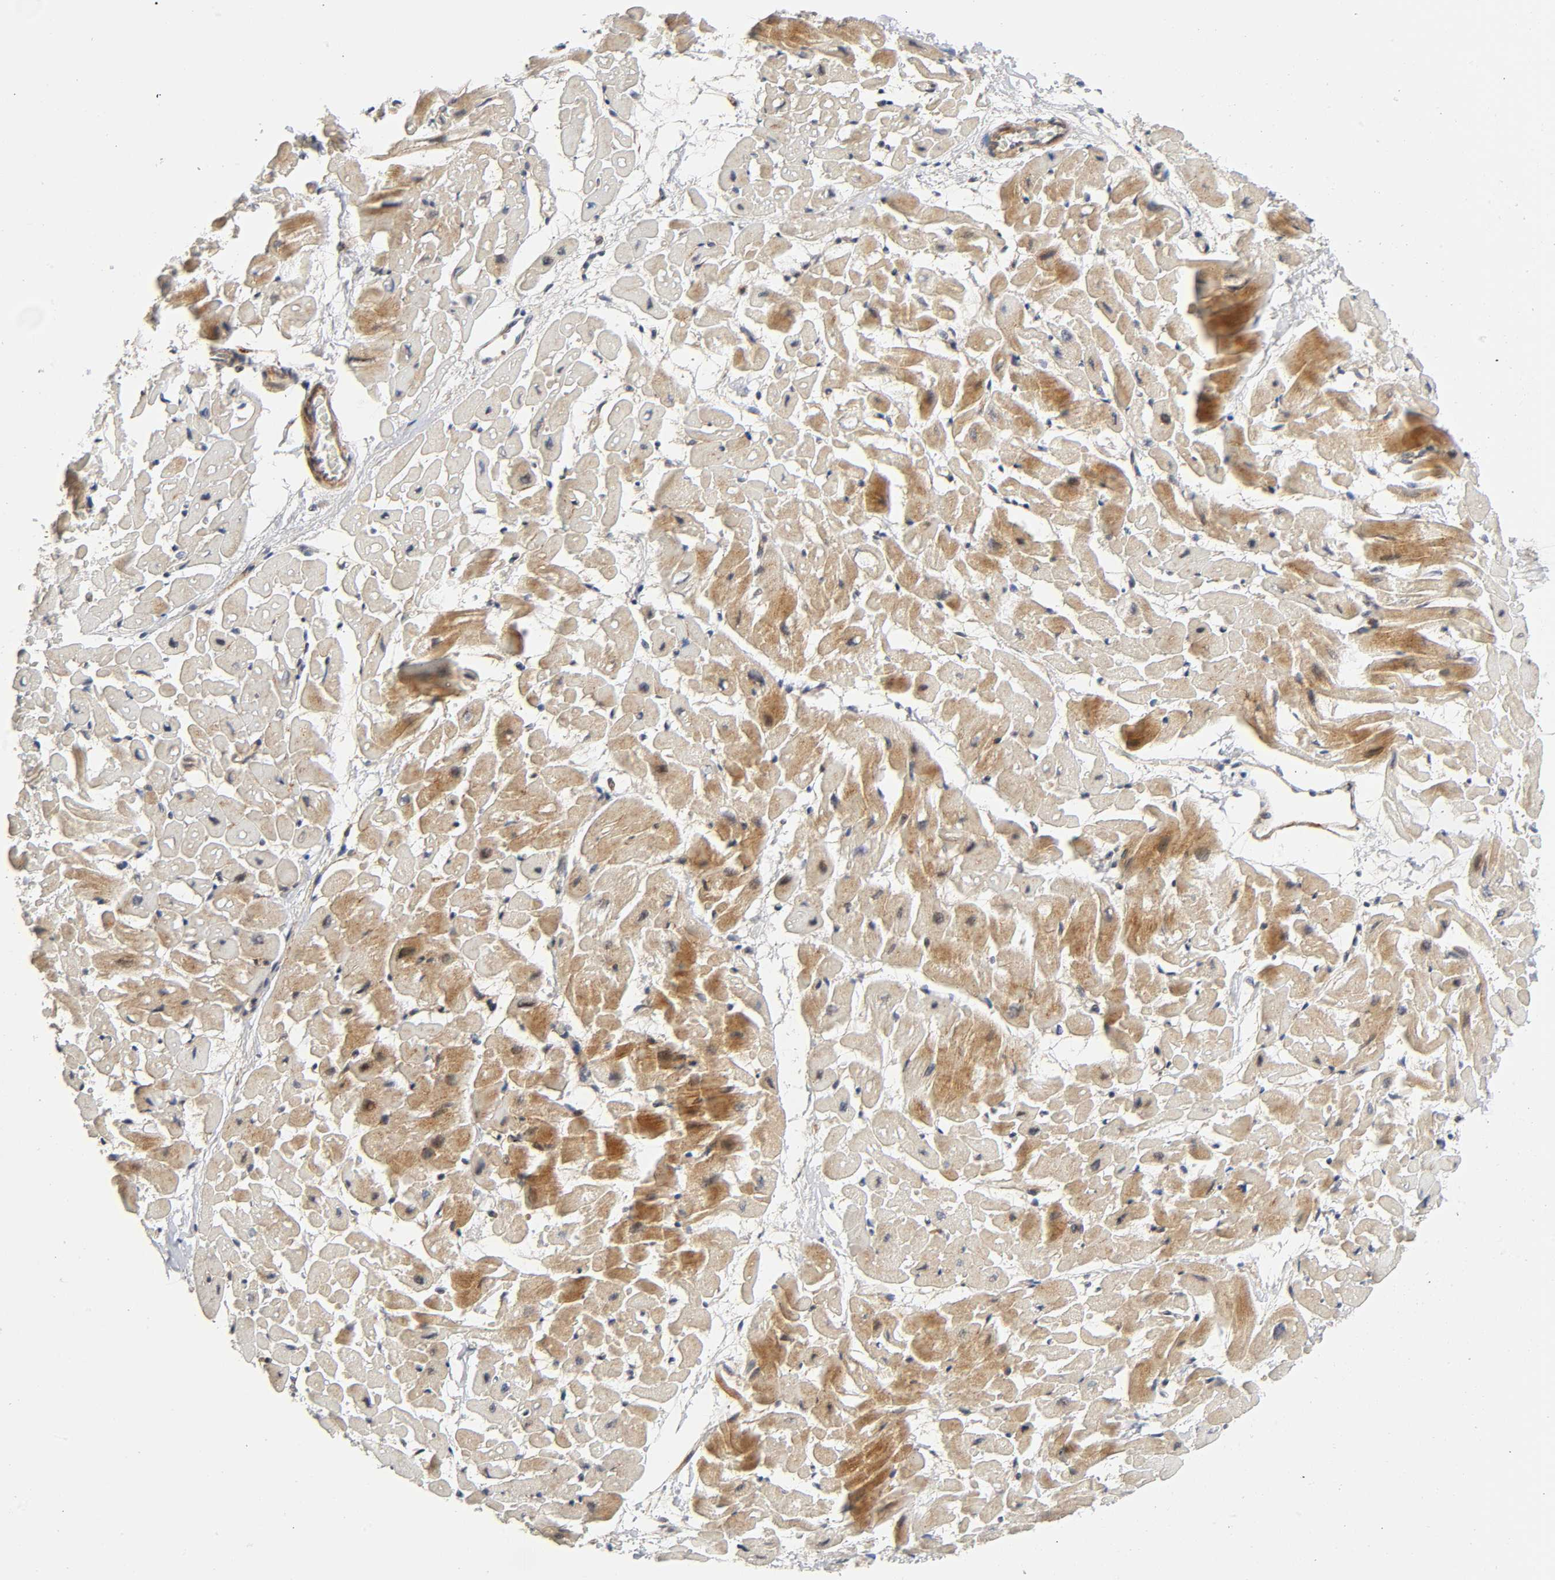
{"staining": {"intensity": "moderate", "quantity": "25%-75%", "location": "cytoplasmic/membranous"}, "tissue": "heart muscle", "cell_type": "Cardiomyocytes", "image_type": "normal", "snomed": [{"axis": "morphology", "description": "Normal tissue, NOS"}, {"axis": "topography", "description": "Heart"}], "caption": "Cardiomyocytes display medium levels of moderate cytoplasmic/membranous staining in approximately 25%-75% of cells in unremarkable human heart muscle.", "gene": "CASP9", "patient": {"sex": "male", "age": 45}}